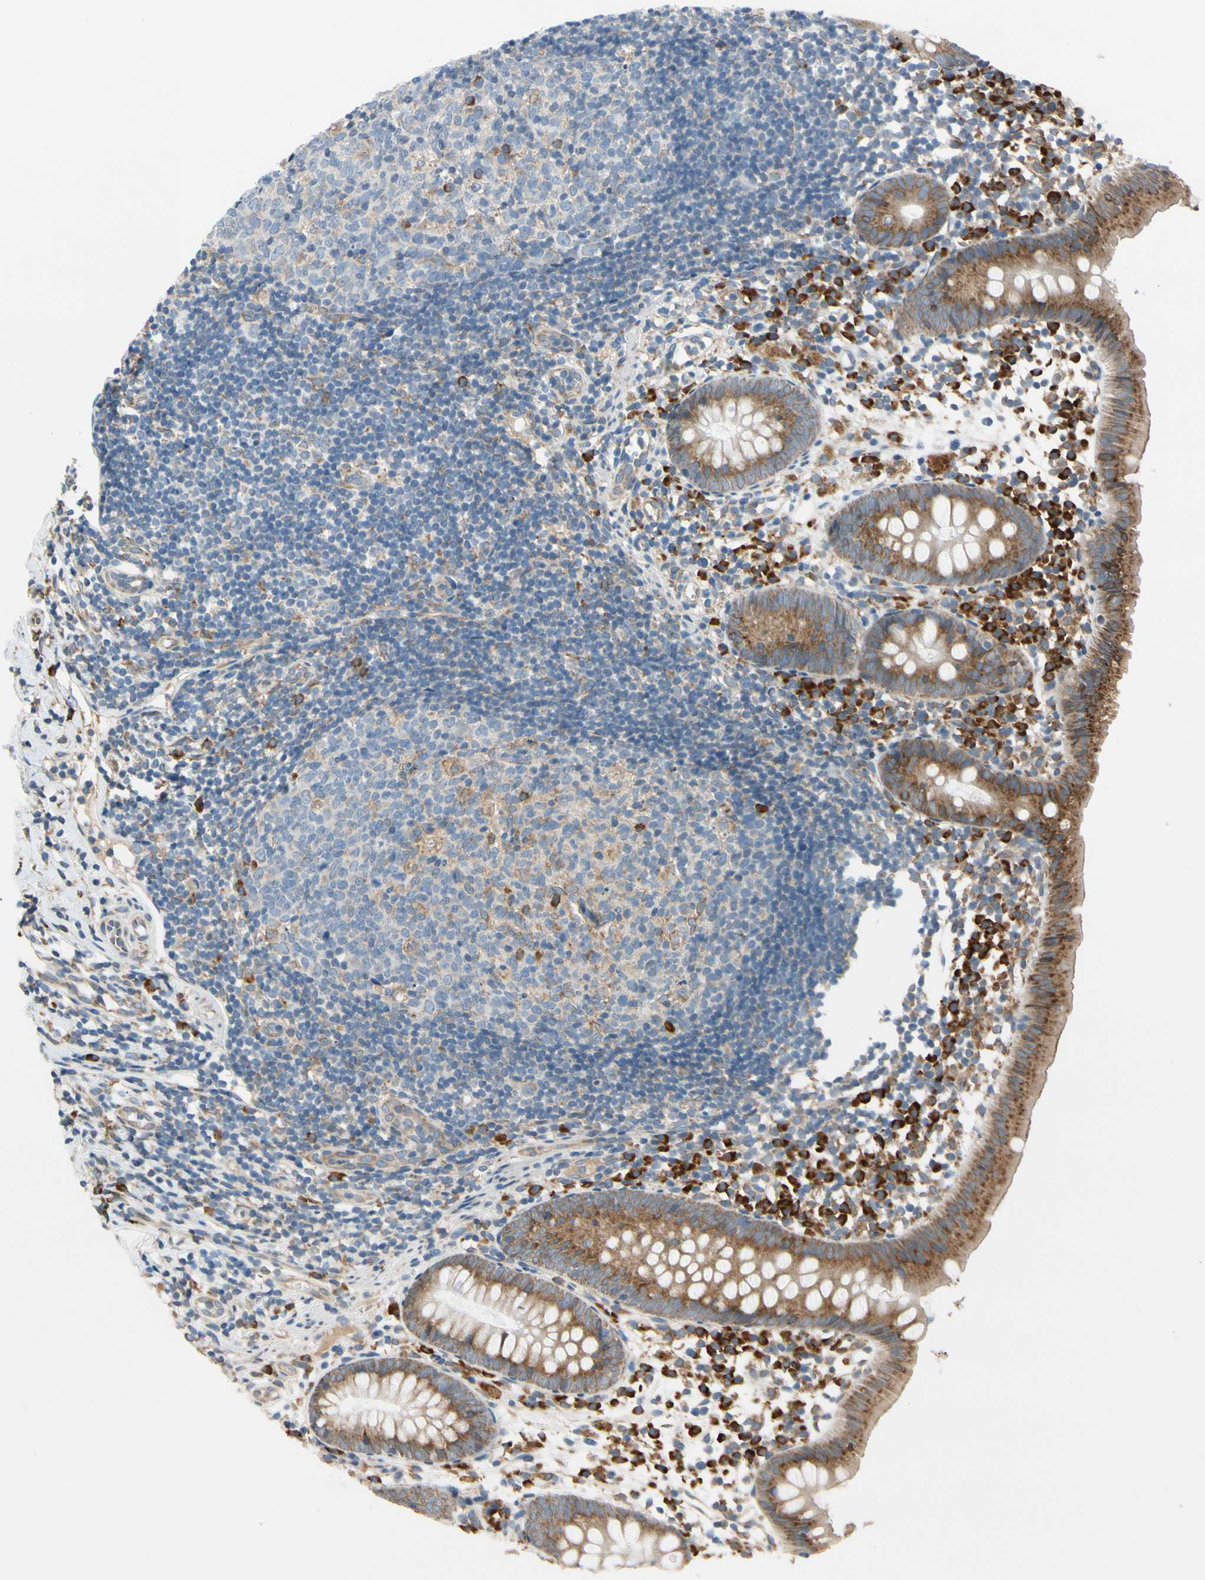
{"staining": {"intensity": "moderate", "quantity": ">75%", "location": "cytoplasmic/membranous"}, "tissue": "appendix", "cell_type": "Glandular cells", "image_type": "normal", "snomed": [{"axis": "morphology", "description": "Normal tissue, NOS"}, {"axis": "topography", "description": "Appendix"}], "caption": "This micrograph exhibits IHC staining of normal human appendix, with medium moderate cytoplasmic/membranous staining in about >75% of glandular cells.", "gene": "RPN2", "patient": {"sex": "female", "age": 20}}